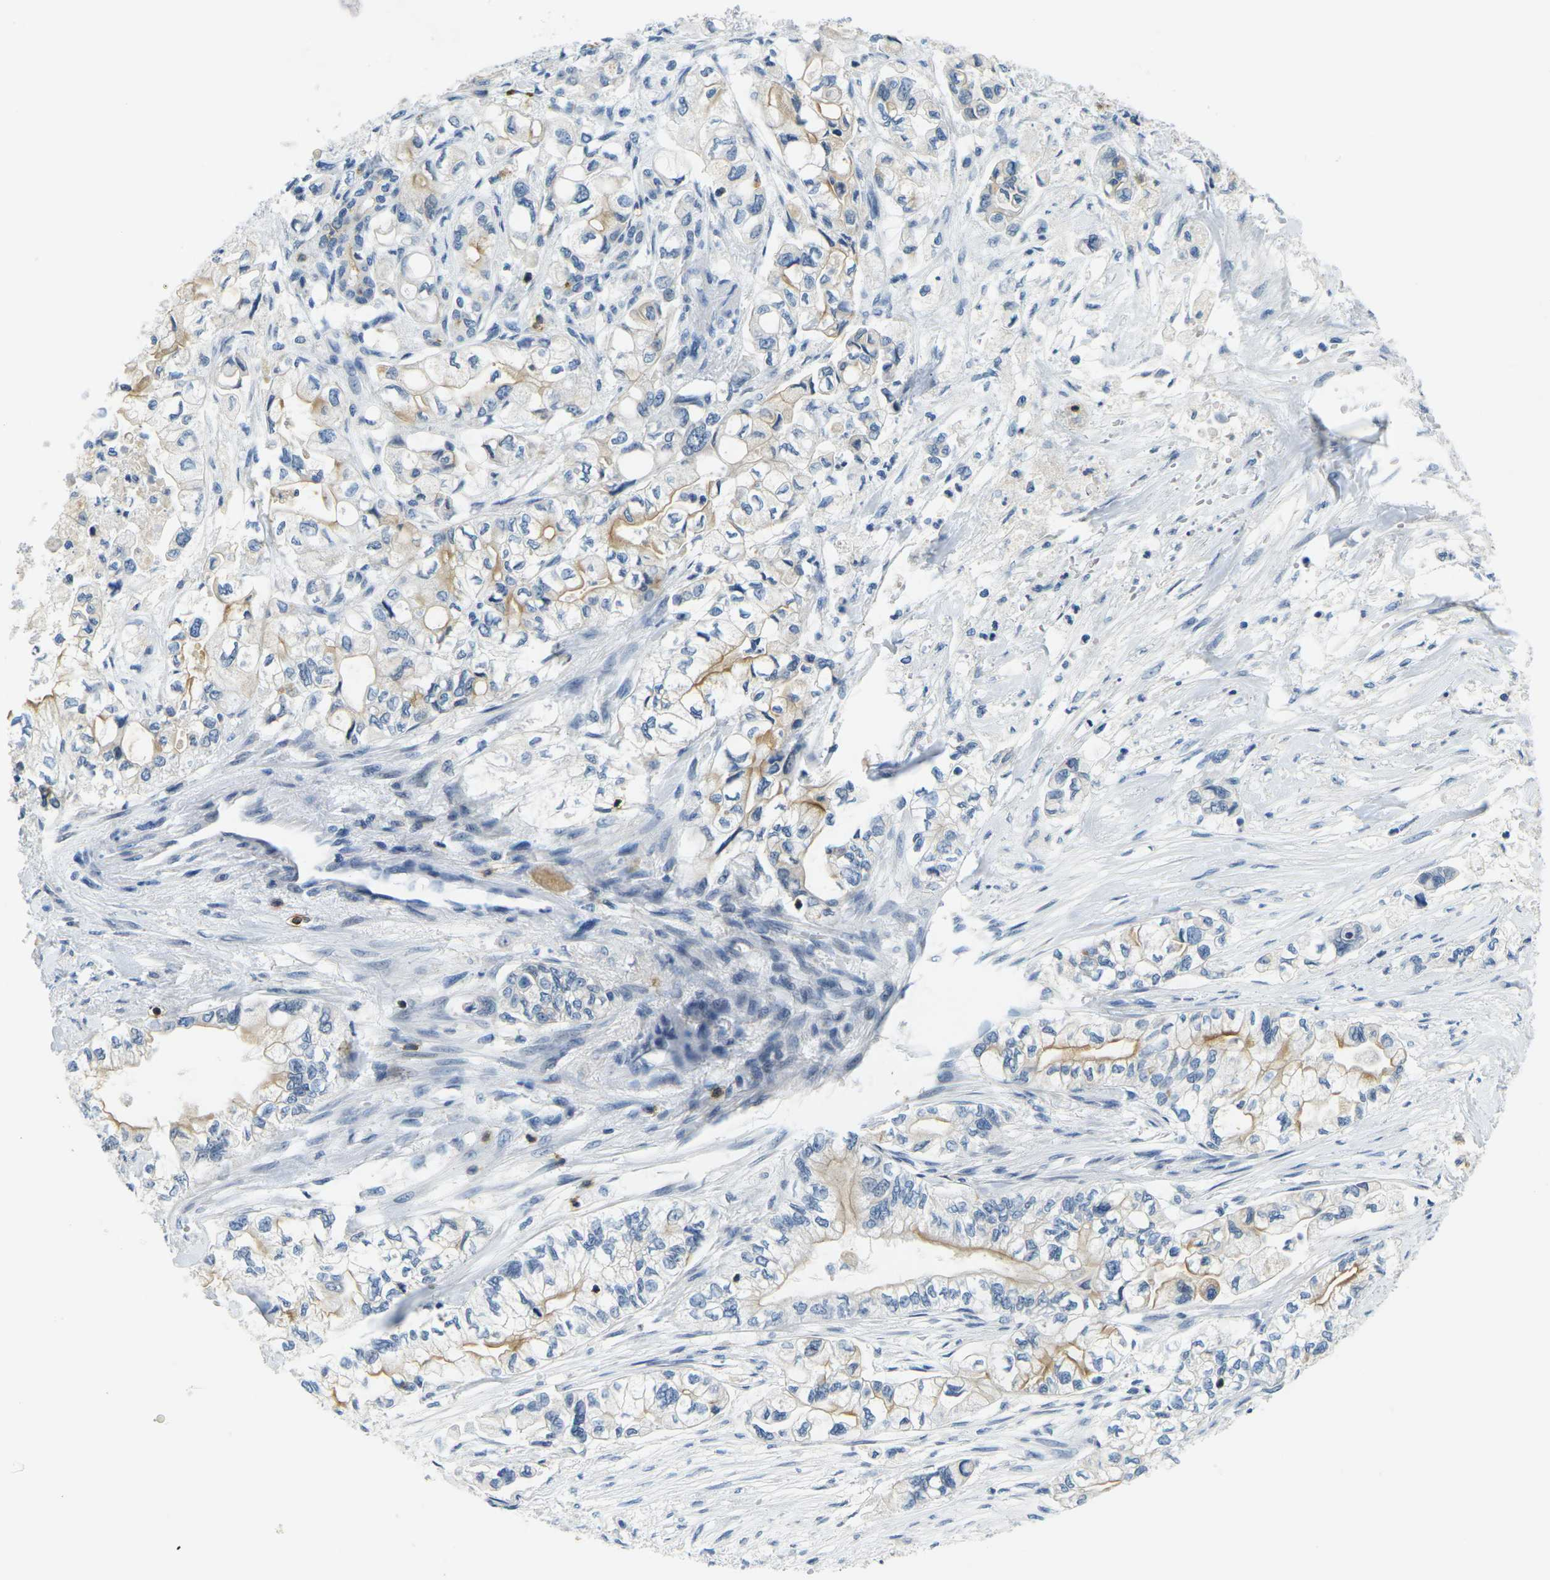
{"staining": {"intensity": "moderate", "quantity": "<25%", "location": "cytoplasmic/membranous"}, "tissue": "pancreatic cancer", "cell_type": "Tumor cells", "image_type": "cancer", "snomed": [{"axis": "morphology", "description": "Adenocarcinoma, NOS"}, {"axis": "topography", "description": "Pancreas"}], "caption": "Immunohistochemical staining of human pancreatic cancer shows low levels of moderate cytoplasmic/membranous staining in approximately <25% of tumor cells. Immunohistochemistry (ihc) stains the protein in brown and the nuclei are stained blue.", "gene": "CD3D", "patient": {"sex": "male", "age": 79}}